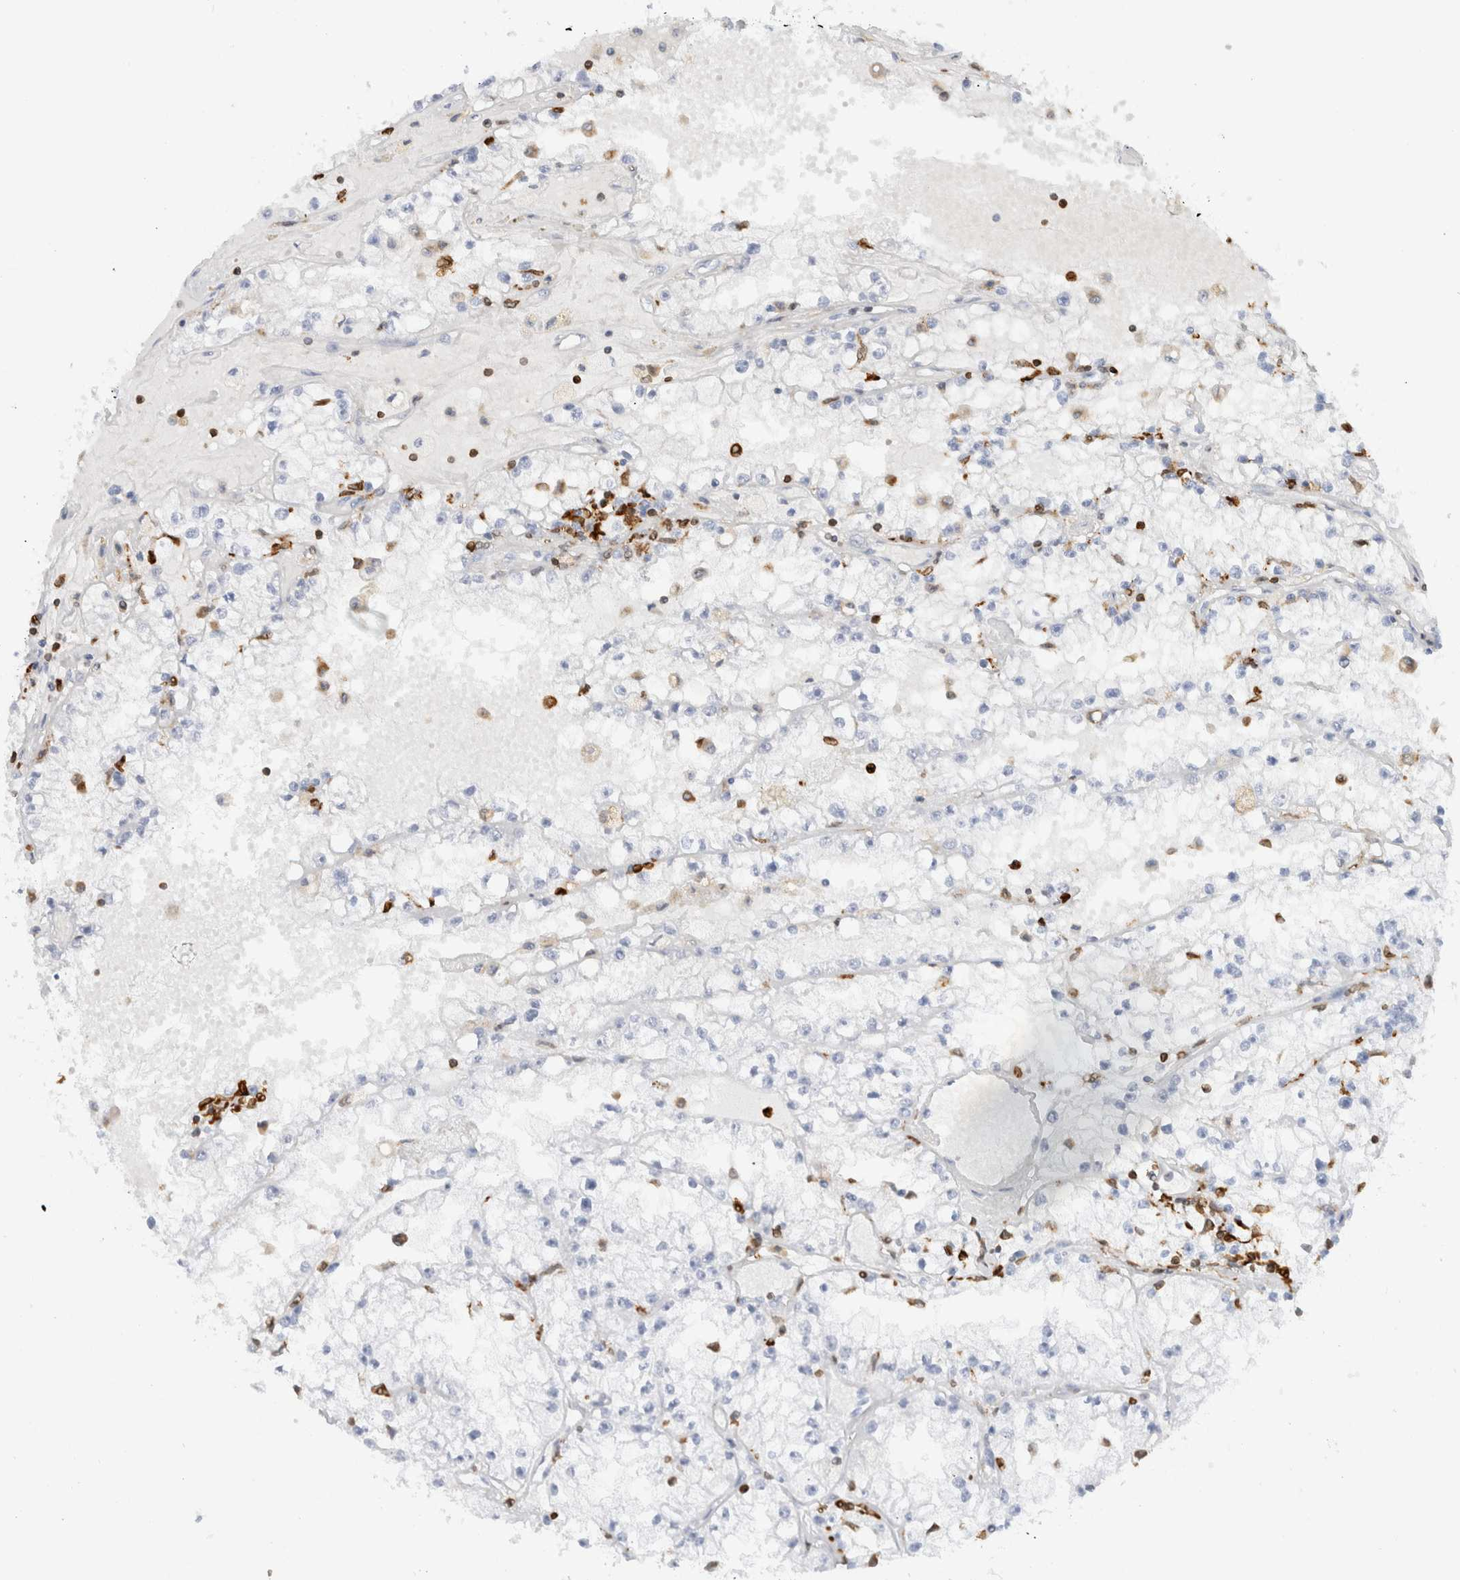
{"staining": {"intensity": "negative", "quantity": "none", "location": "none"}, "tissue": "renal cancer", "cell_type": "Tumor cells", "image_type": "cancer", "snomed": [{"axis": "morphology", "description": "Adenocarcinoma, NOS"}, {"axis": "topography", "description": "Kidney"}], "caption": "Tumor cells are negative for protein expression in human renal cancer.", "gene": "ALOX5AP", "patient": {"sex": "male", "age": 56}}